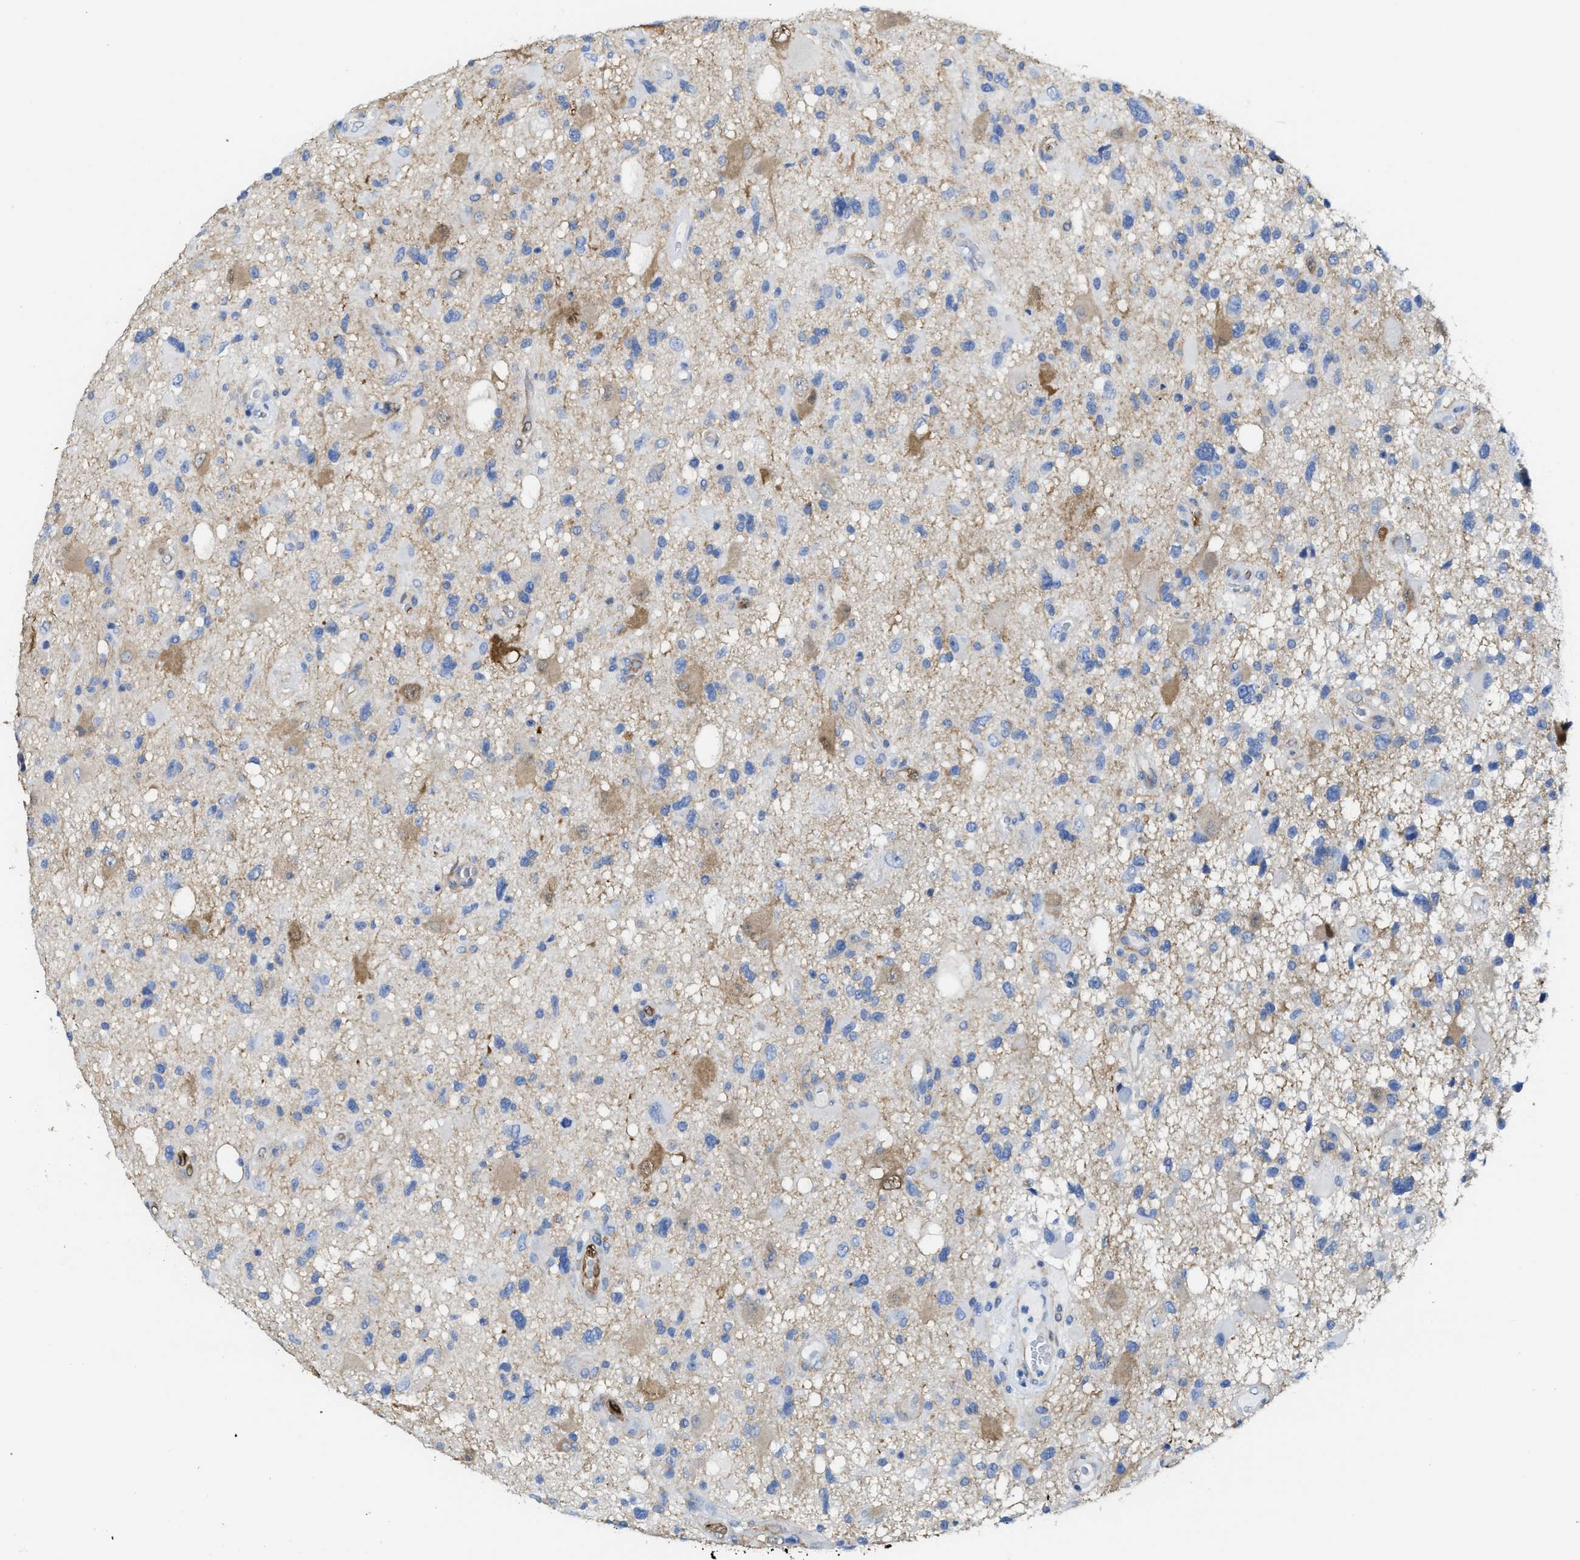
{"staining": {"intensity": "negative", "quantity": "none", "location": "none"}, "tissue": "glioma", "cell_type": "Tumor cells", "image_type": "cancer", "snomed": [{"axis": "morphology", "description": "Glioma, malignant, High grade"}, {"axis": "topography", "description": "Brain"}], "caption": "High magnification brightfield microscopy of glioma stained with DAB (3,3'-diaminobenzidine) (brown) and counterstained with hematoxylin (blue): tumor cells show no significant positivity. Nuclei are stained in blue.", "gene": "ASS1", "patient": {"sex": "male", "age": 33}}